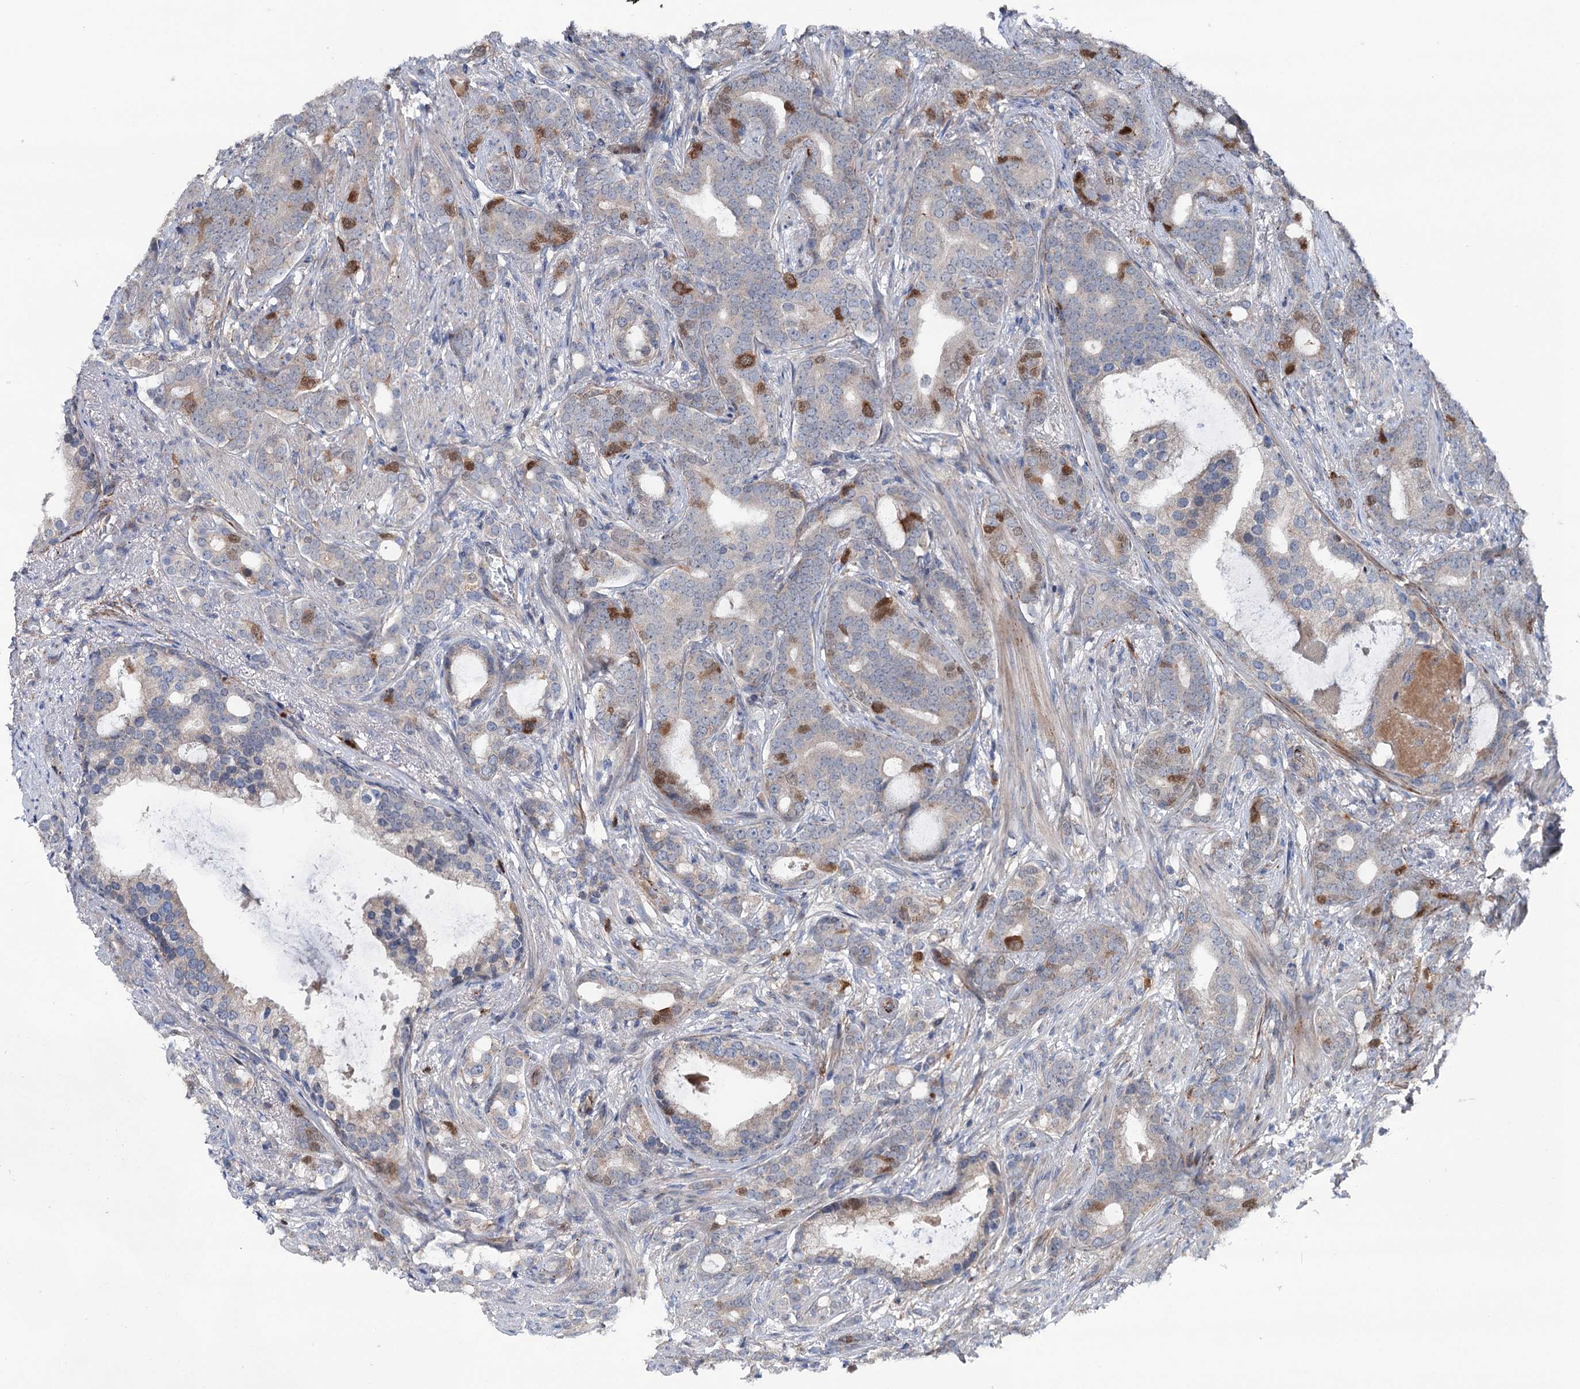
{"staining": {"intensity": "moderate", "quantity": "<25%", "location": "cytoplasmic/membranous"}, "tissue": "prostate cancer", "cell_type": "Tumor cells", "image_type": "cancer", "snomed": [{"axis": "morphology", "description": "Adenocarcinoma, Low grade"}, {"axis": "topography", "description": "Prostate"}], "caption": "DAB (3,3'-diaminobenzidine) immunohistochemical staining of prostate cancer (low-grade adenocarcinoma) displays moderate cytoplasmic/membranous protein expression in about <25% of tumor cells.", "gene": "NCAPD2", "patient": {"sex": "male", "age": 71}}